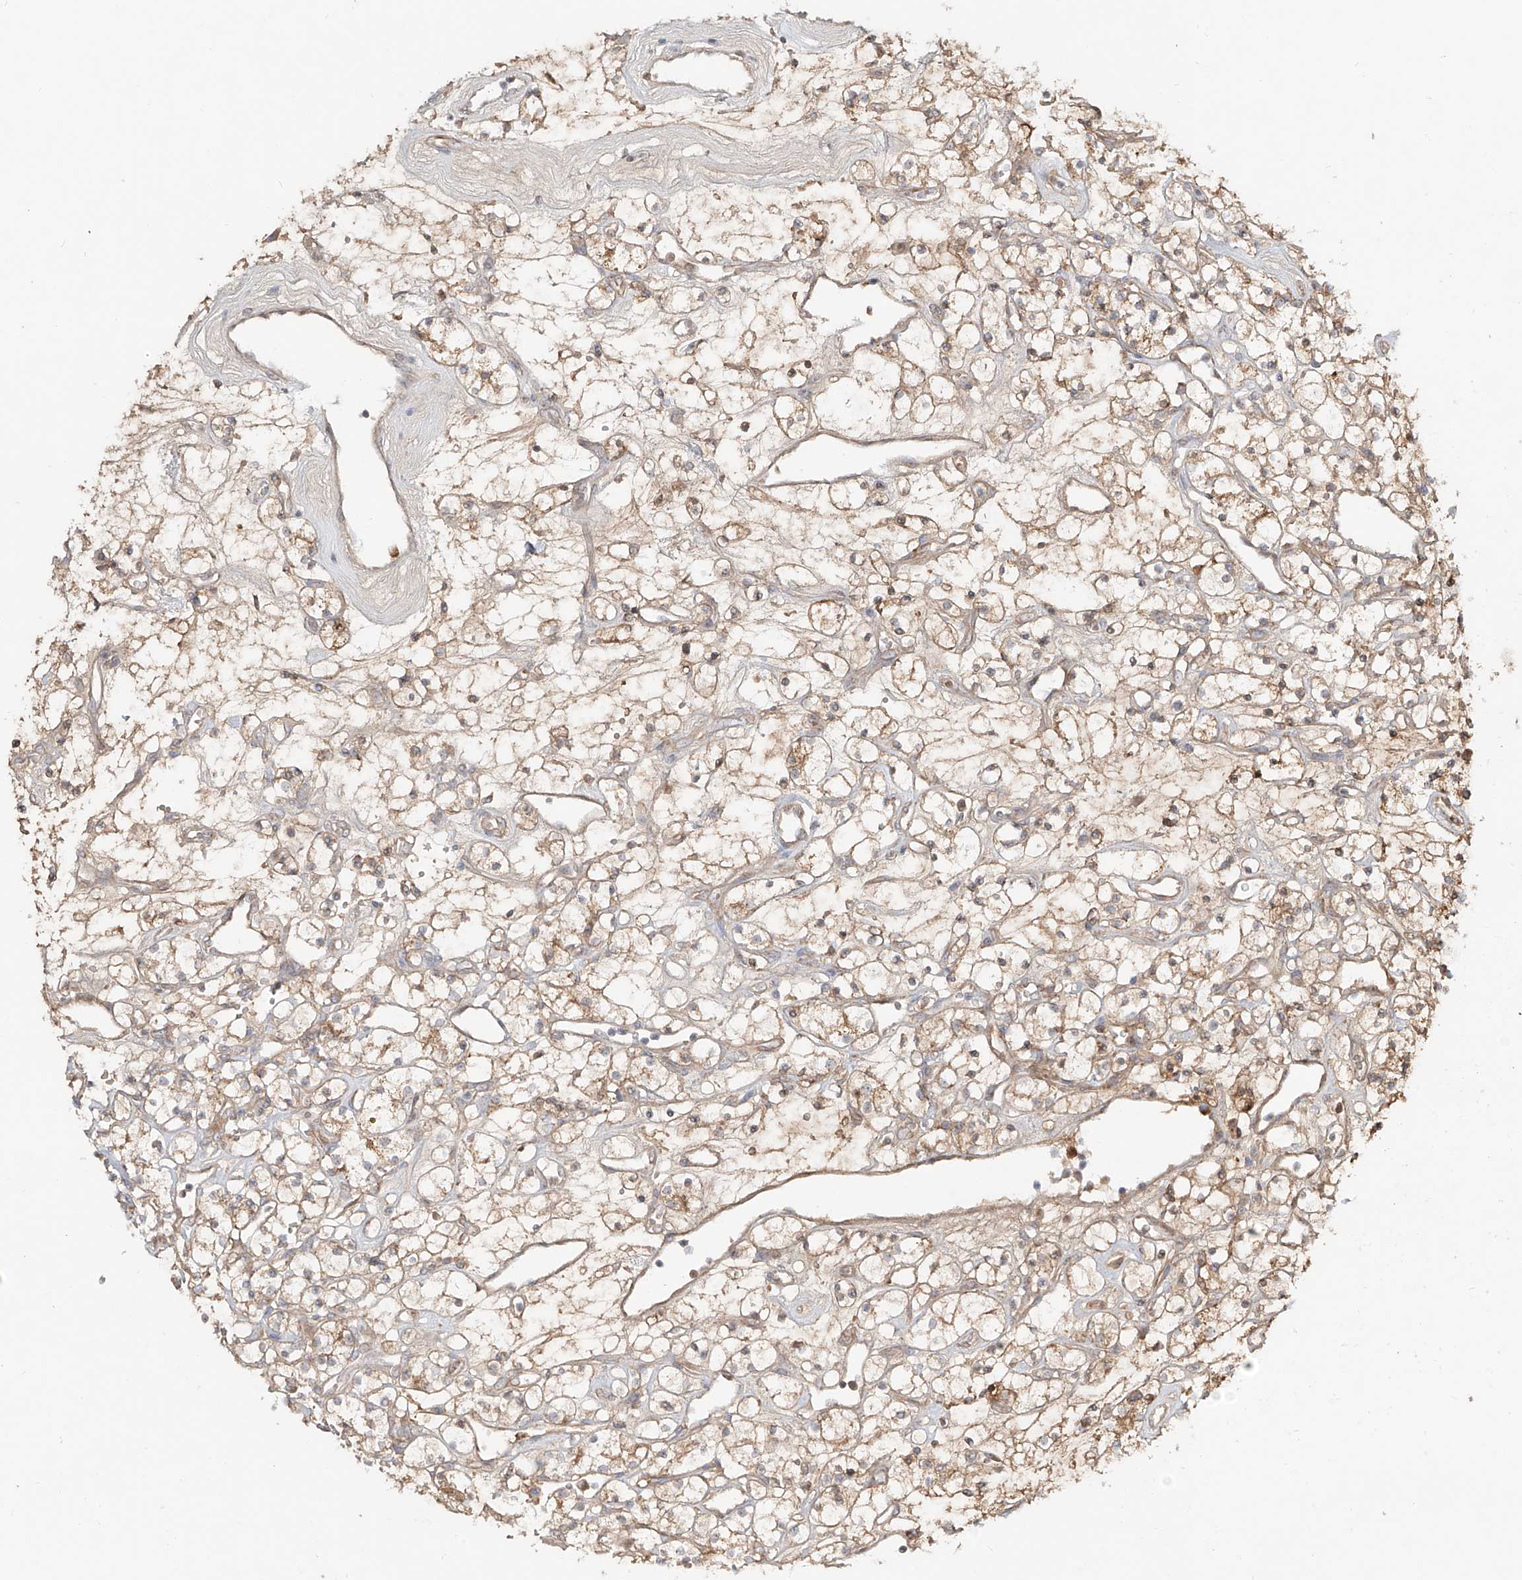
{"staining": {"intensity": "moderate", "quantity": ">75%", "location": "cytoplasmic/membranous"}, "tissue": "renal cancer", "cell_type": "Tumor cells", "image_type": "cancer", "snomed": [{"axis": "morphology", "description": "Adenocarcinoma, NOS"}, {"axis": "topography", "description": "Kidney"}], "caption": "Immunohistochemistry micrograph of neoplastic tissue: renal adenocarcinoma stained using immunohistochemistry (IHC) shows medium levels of moderate protein expression localized specifically in the cytoplasmic/membranous of tumor cells, appearing as a cytoplasmic/membranous brown color.", "gene": "ERO1A", "patient": {"sex": "female", "age": 60}}